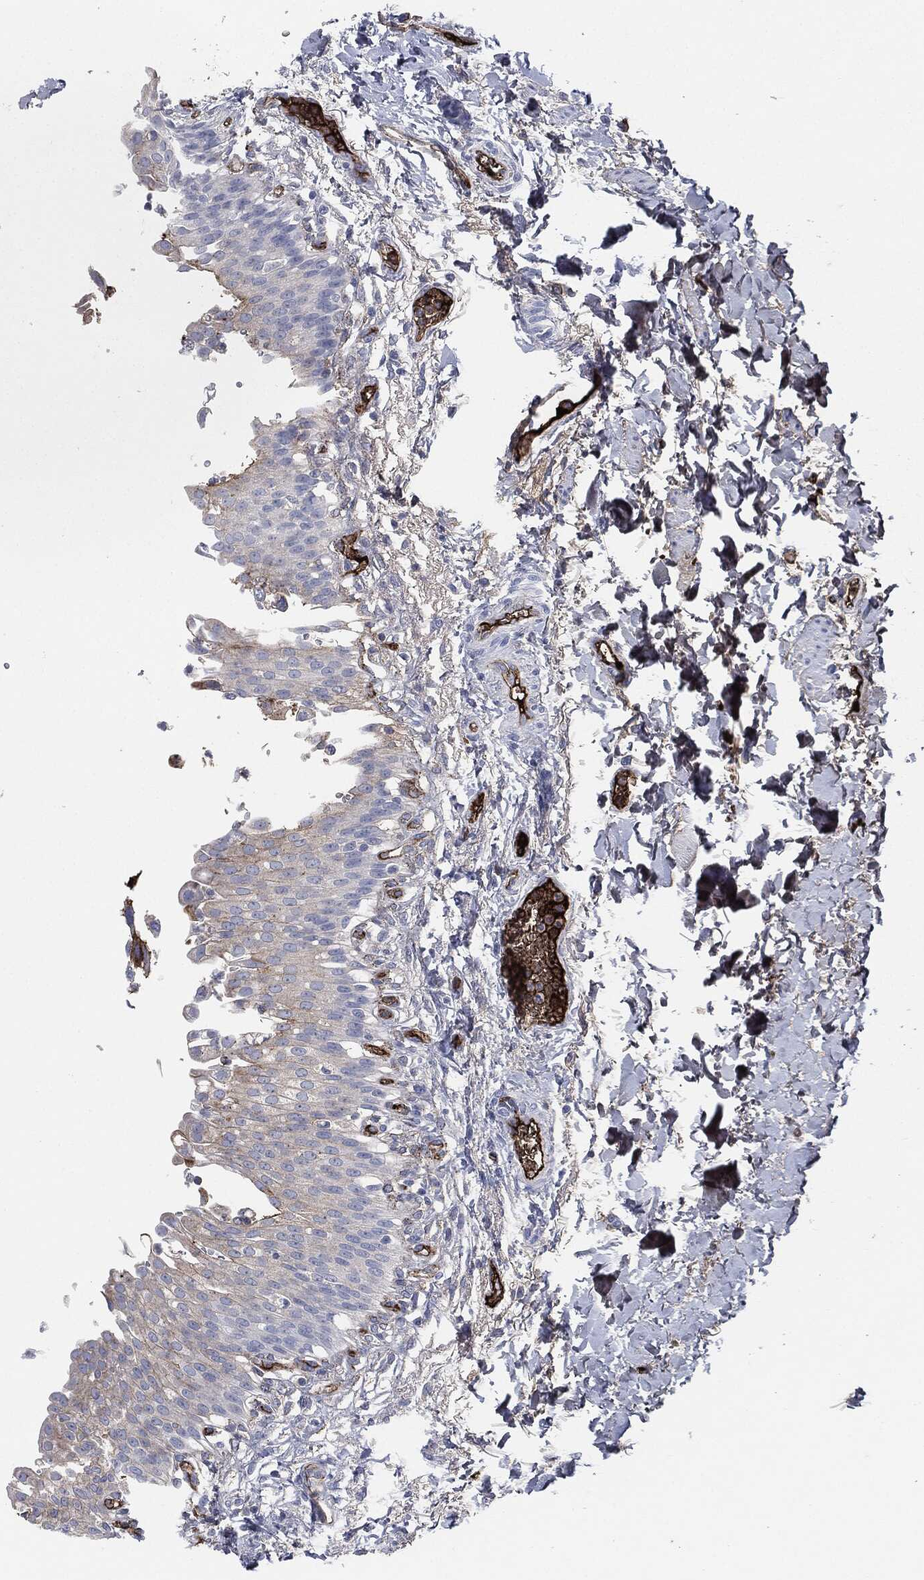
{"staining": {"intensity": "weak", "quantity": "<25%", "location": "cytoplasmic/membranous"}, "tissue": "urinary bladder", "cell_type": "Urothelial cells", "image_type": "normal", "snomed": [{"axis": "morphology", "description": "Normal tissue, NOS"}, {"axis": "topography", "description": "Urinary bladder"}], "caption": "Micrograph shows no protein staining in urothelial cells of normal urinary bladder. The staining is performed using DAB (3,3'-diaminobenzidine) brown chromogen with nuclei counter-stained in using hematoxylin.", "gene": "APOB", "patient": {"sex": "female", "age": 60}}